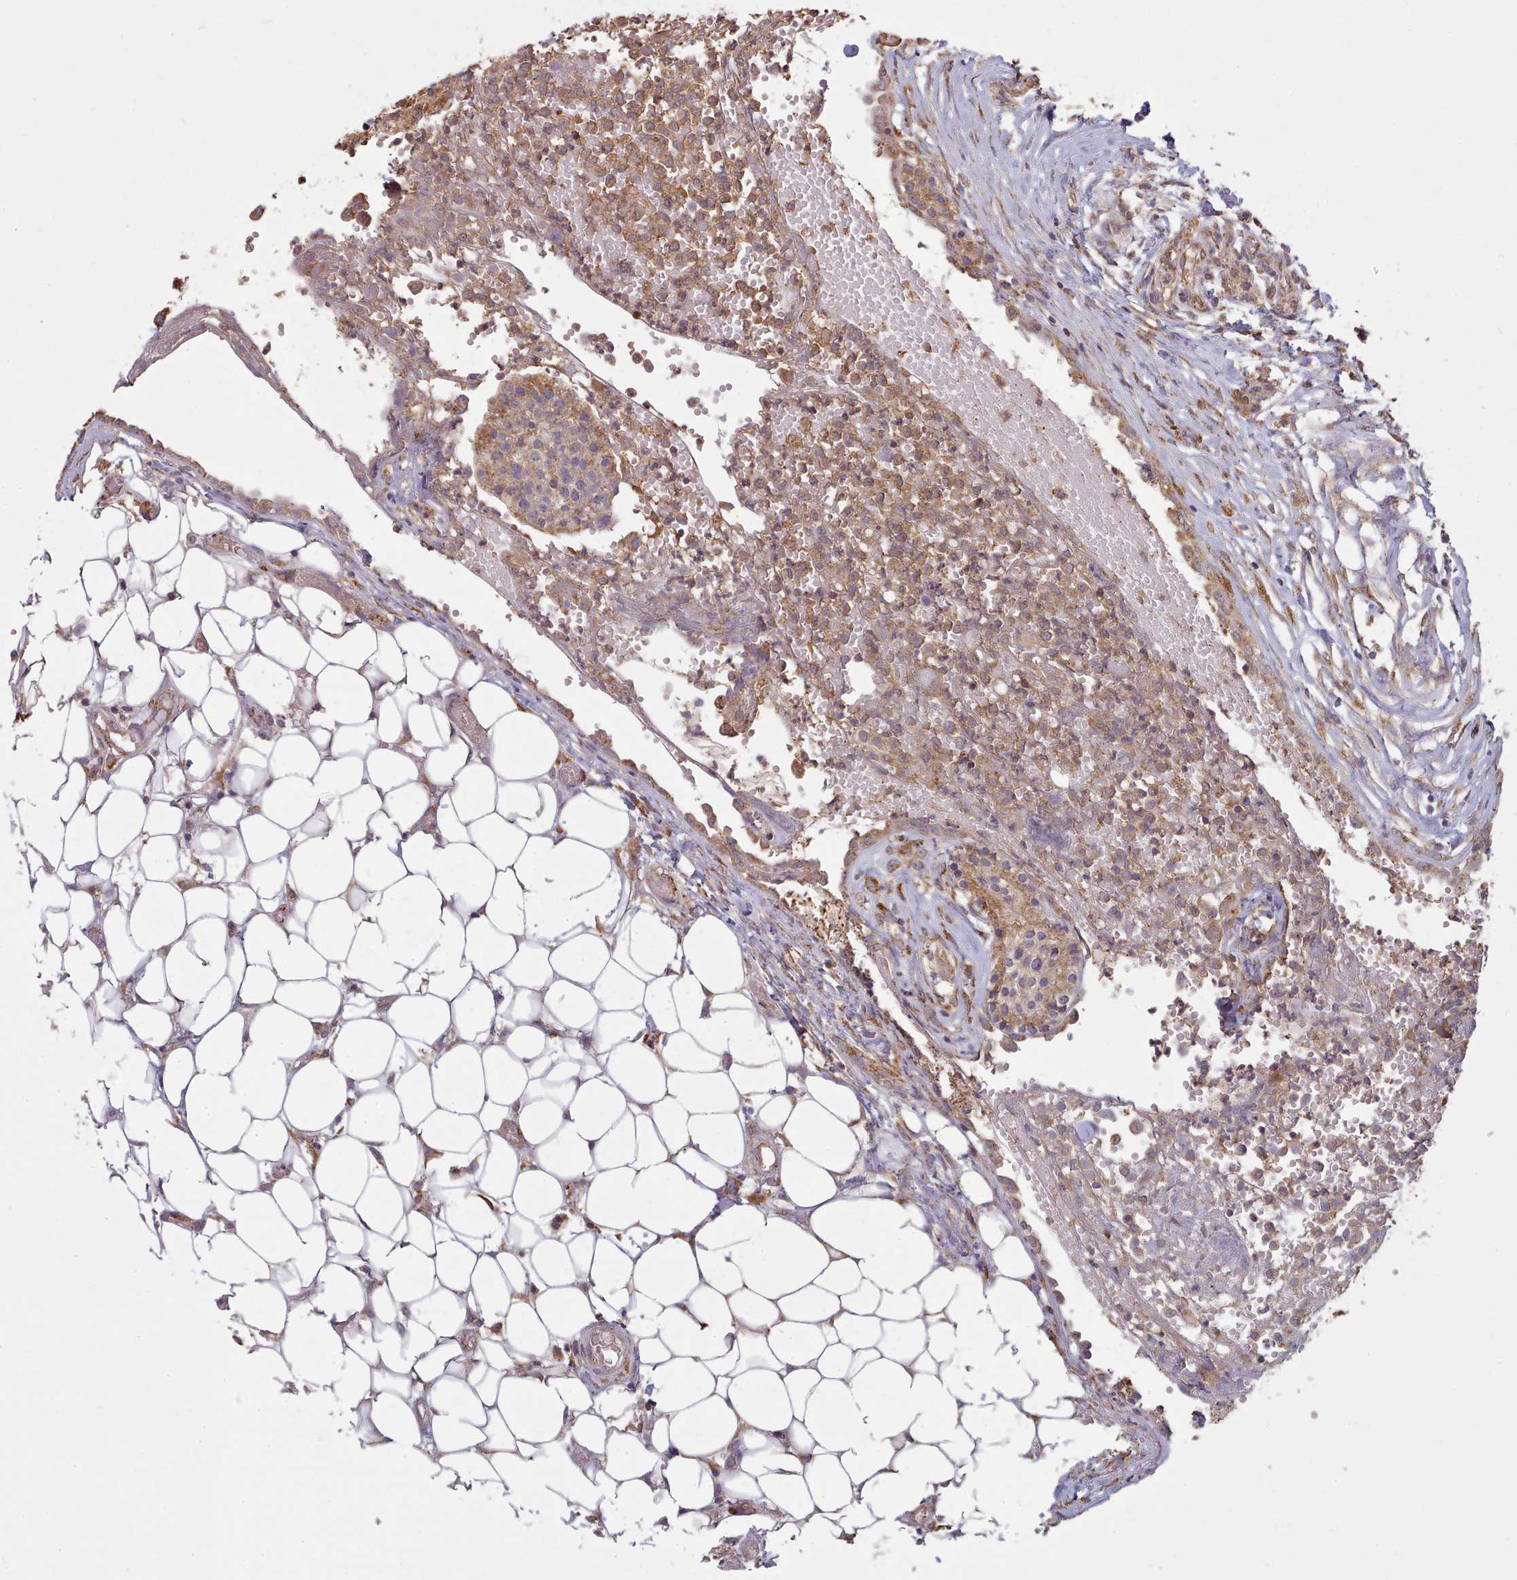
{"staining": {"intensity": "weak", "quantity": "<25%", "location": "cytoplasmic/membranous"}, "tissue": "carcinoid", "cell_type": "Tumor cells", "image_type": "cancer", "snomed": [{"axis": "morphology", "description": "Carcinoid, malignant, NOS"}, {"axis": "topography", "description": "Colon"}], "caption": "A micrograph of malignant carcinoid stained for a protein demonstrates no brown staining in tumor cells. (IHC, brightfield microscopy, high magnification).", "gene": "METRN", "patient": {"sex": "female", "age": 52}}